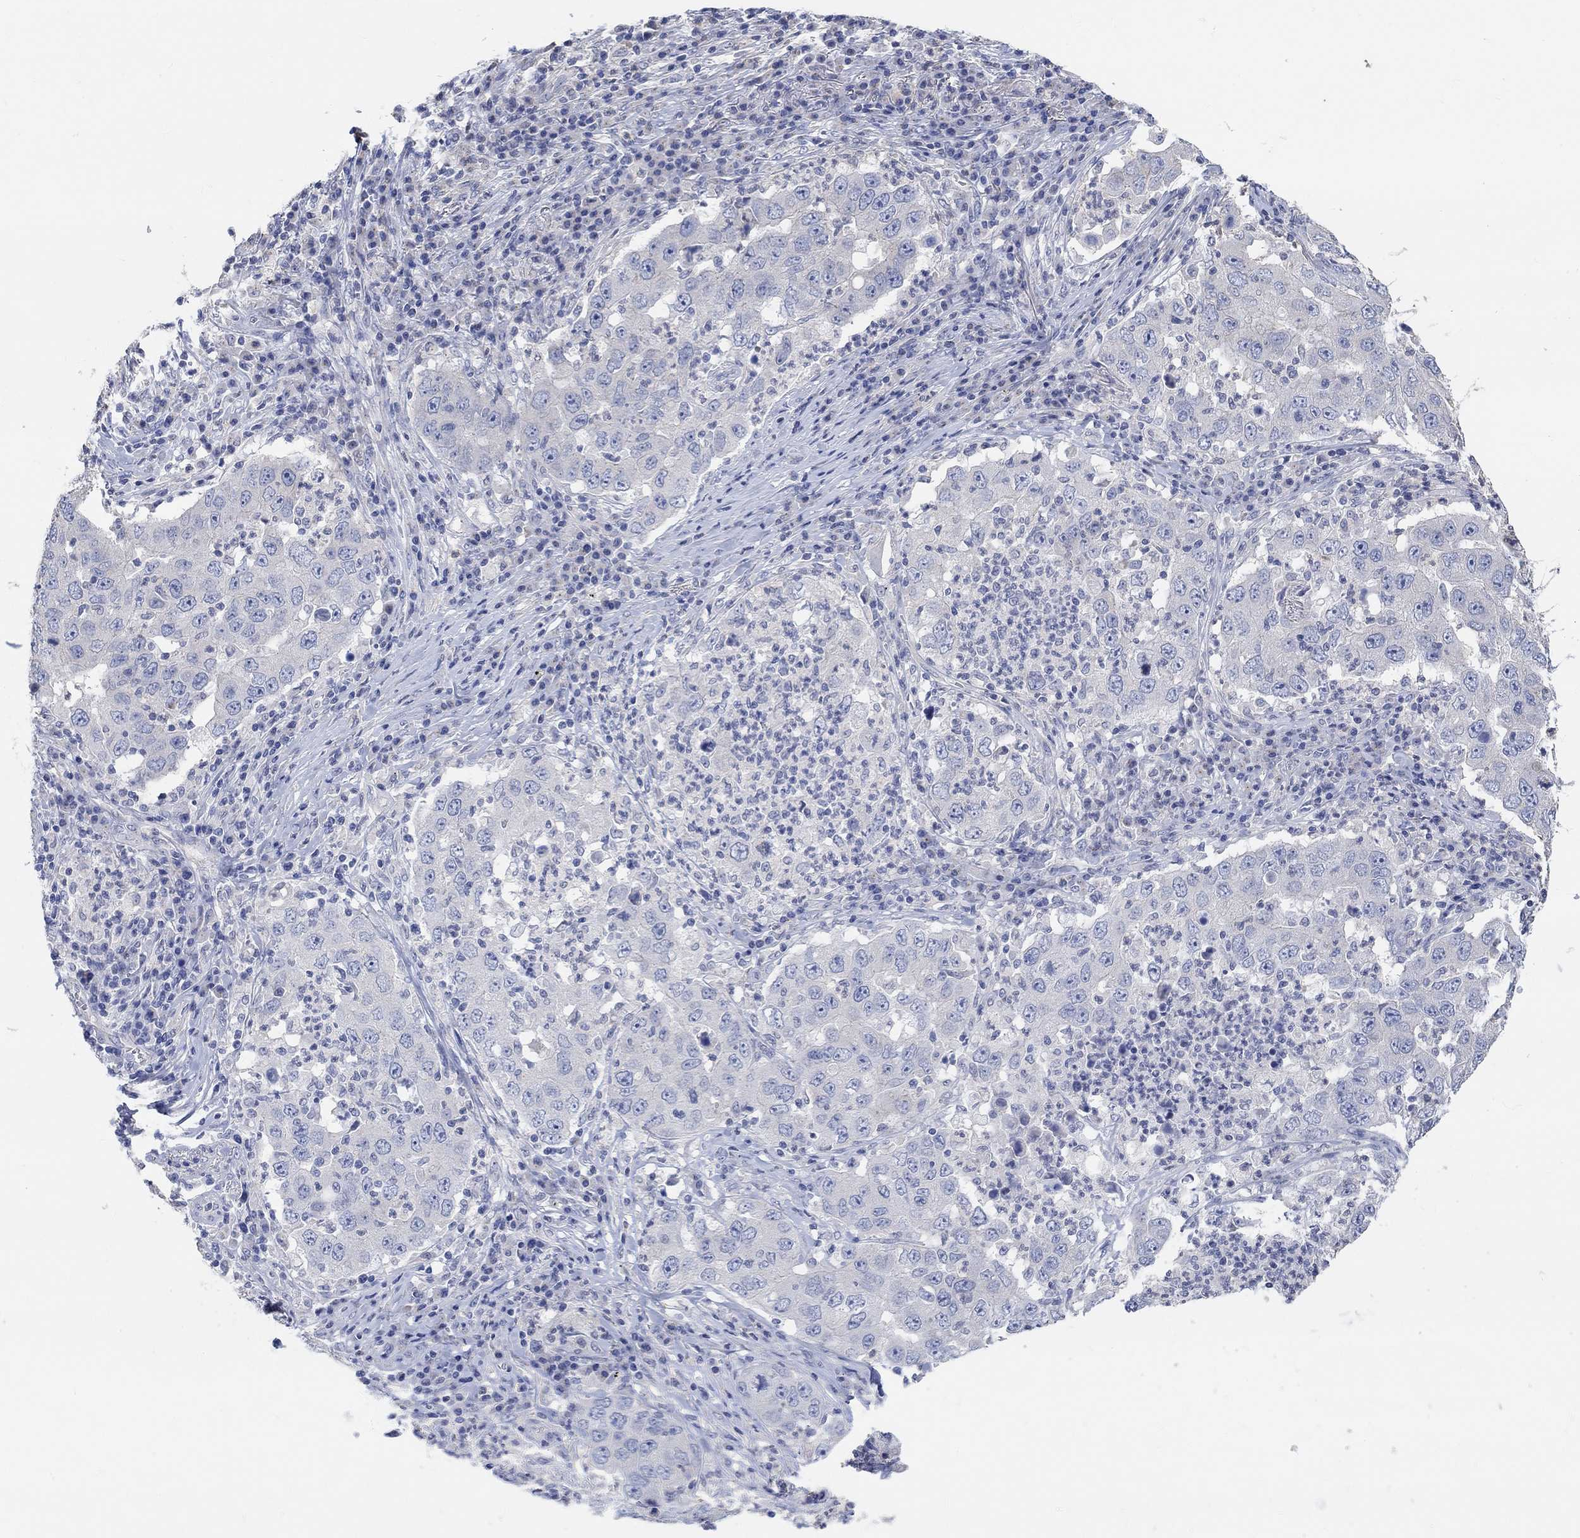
{"staining": {"intensity": "negative", "quantity": "none", "location": "none"}, "tissue": "lung cancer", "cell_type": "Tumor cells", "image_type": "cancer", "snomed": [{"axis": "morphology", "description": "Adenocarcinoma, NOS"}, {"axis": "topography", "description": "Lung"}], "caption": "This is a image of immunohistochemistry staining of adenocarcinoma (lung), which shows no positivity in tumor cells. (Stains: DAB immunohistochemistry (IHC) with hematoxylin counter stain, Microscopy: brightfield microscopy at high magnification).", "gene": "NLRP14", "patient": {"sex": "male", "age": 73}}